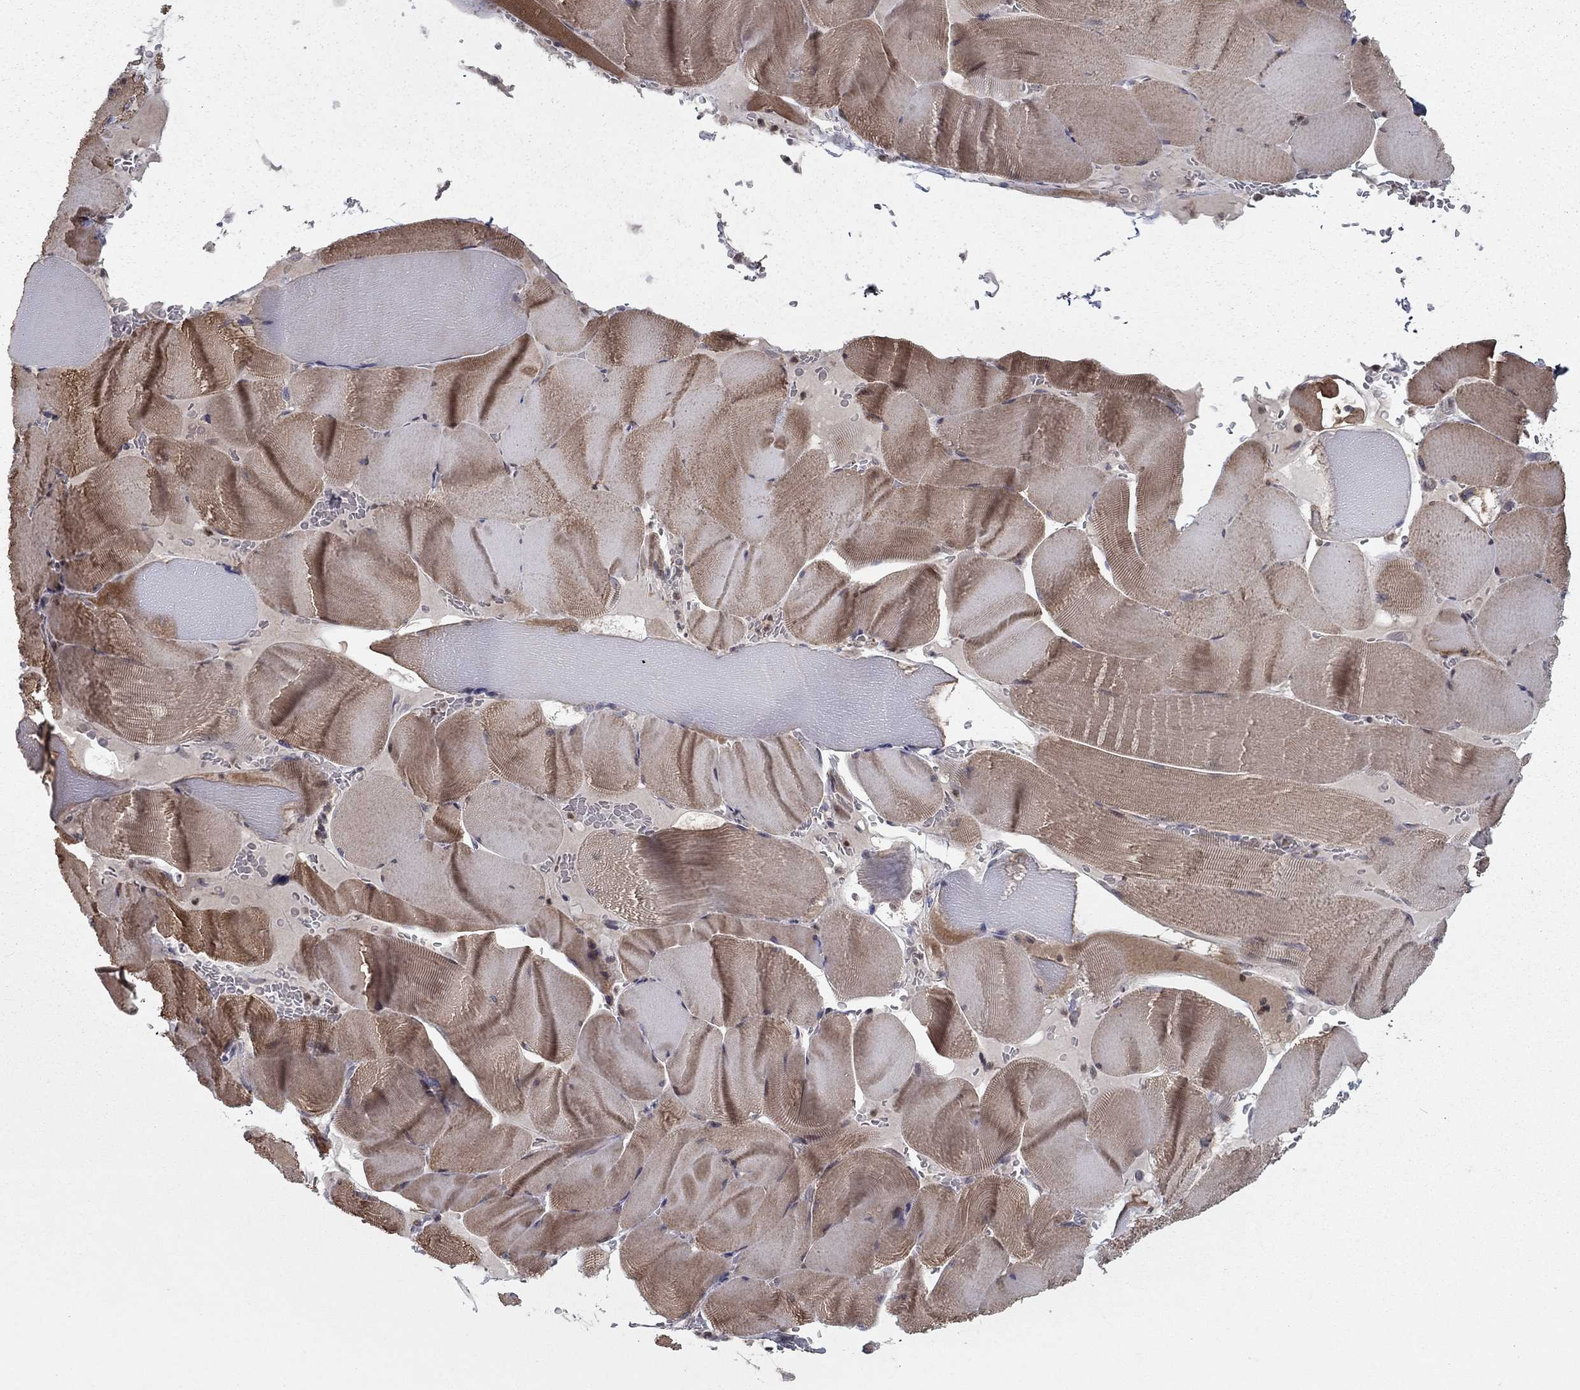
{"staining": {"intensity": "strong", "quantity": "<25%", "location": "cytoplasmic/membranous"}, "tissue": "skeletal muscle", "cell_type": "Myocytes", "image_type": "normal", "snomed": [{"axis": "morphology", "description": "Normal tissue, NOS"}, {"axis": "topography", "description": "Skeletal muscle"}], "caption": "Strong cytoplasmic/membranous protein expression is appreciated in about <25% of myocytes in skeletal muscle. (Stains: DAB (3,3'-diaminobenzidine) in brown, nuclei in blue, Microscopy: brightfield microscopy at high magnification).", "gene": "DUSP7", "patient": {"sex": "male", "age": 56}}